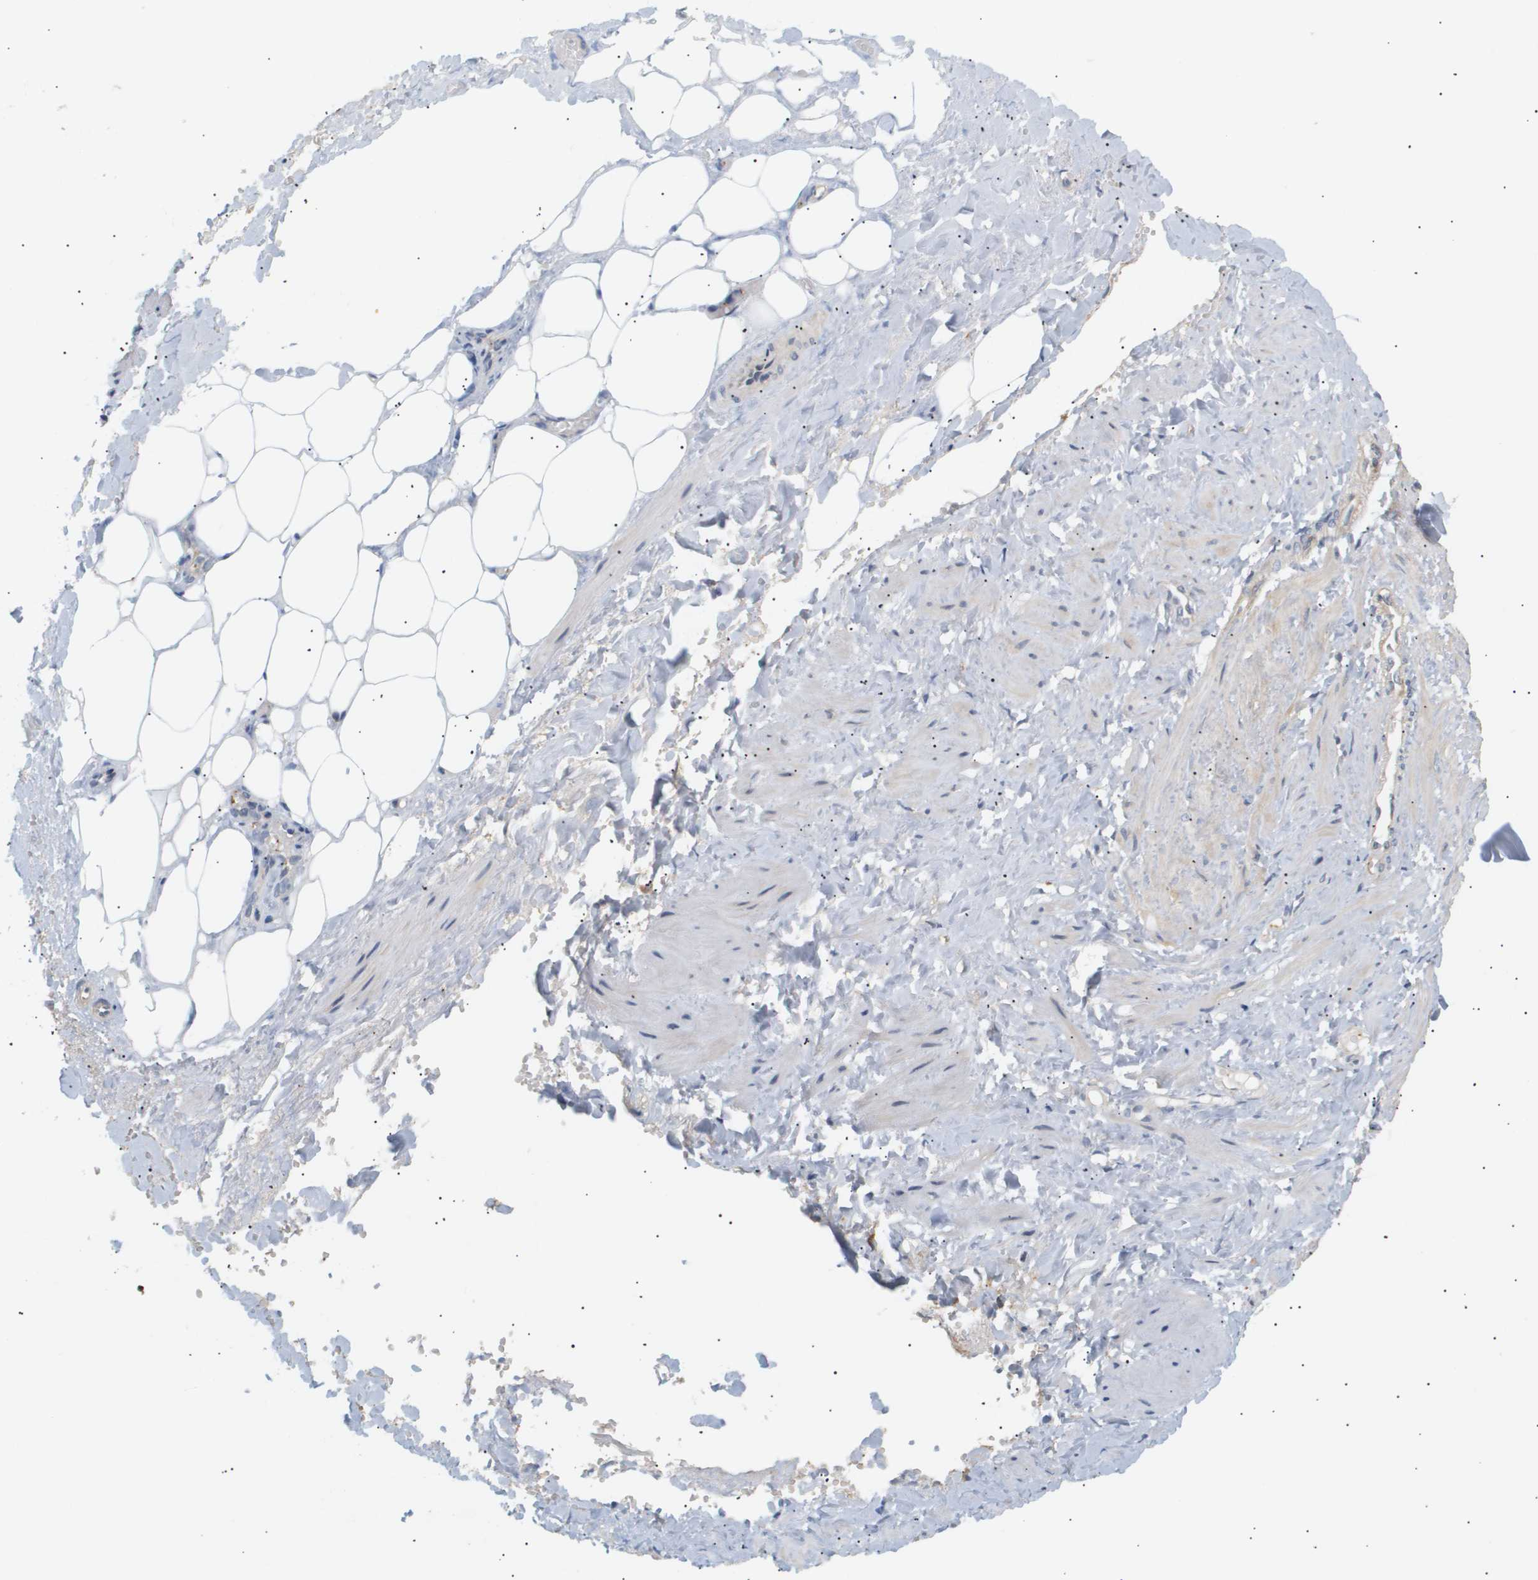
{"staining": {"intensity": "negative", "quantity": "none", "location": "none"}, "tissue": "adipose tissue", "cell_type": "Adipocytes", "image_type": "normal", "snomed": [{"axis": "morphology", "description": "Normal tissue, NOS"}, {"axis": "topography", "description": "Soft tissue"}, {"axis": "topography", "description": "Vascular tissue"}], "caption": "Unremarkable adipose tissue was stained to show a protein in brown. There is no significant staining in adipocytes. (Brightfield microscopy of DAB IHC at high magnification).", "gene": "CORO2B", "patient": {"sex": "female", "age": 35}}